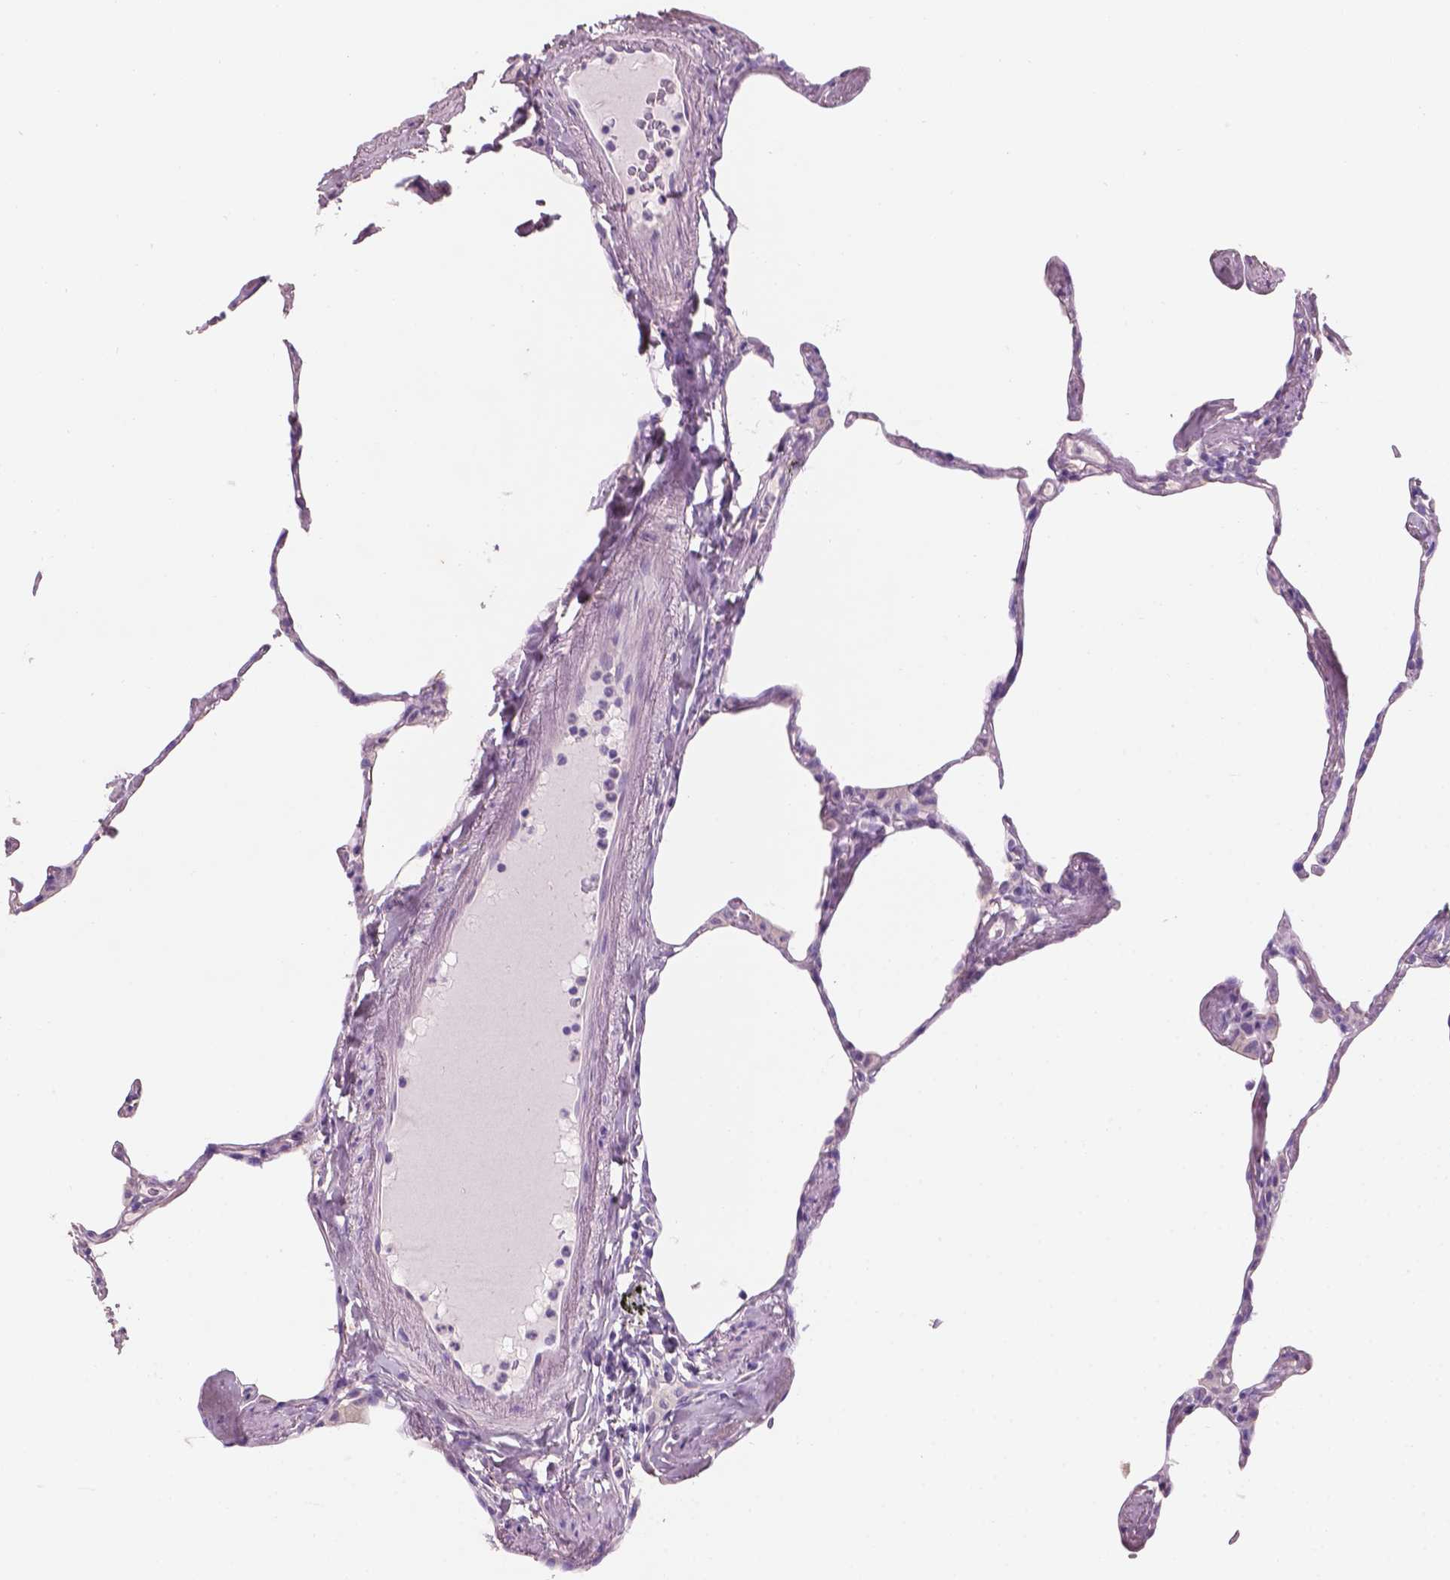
{"staining": {"intensity": "negative", "quantity": "none", "location": "none"}, "tissue": "lung", "cell_type": "Alveolar cells", "image_type": "normal", "snomed": [{"axis": "morphology", "description": "Normal tissue, NOS"}, {"axis": "topography", "description": "Lung"}], "caption": "Immunohistochemical staining of benign lung reveals no significant positivity in alveolar cells. Brightfield microscopy of immunohistochemistry (IHC) stained with DAB (brown) and hematoxylin (blue), captured at high magnification.", "gene": "SBSN", "patient": {"sex": "male", "age": 65}}